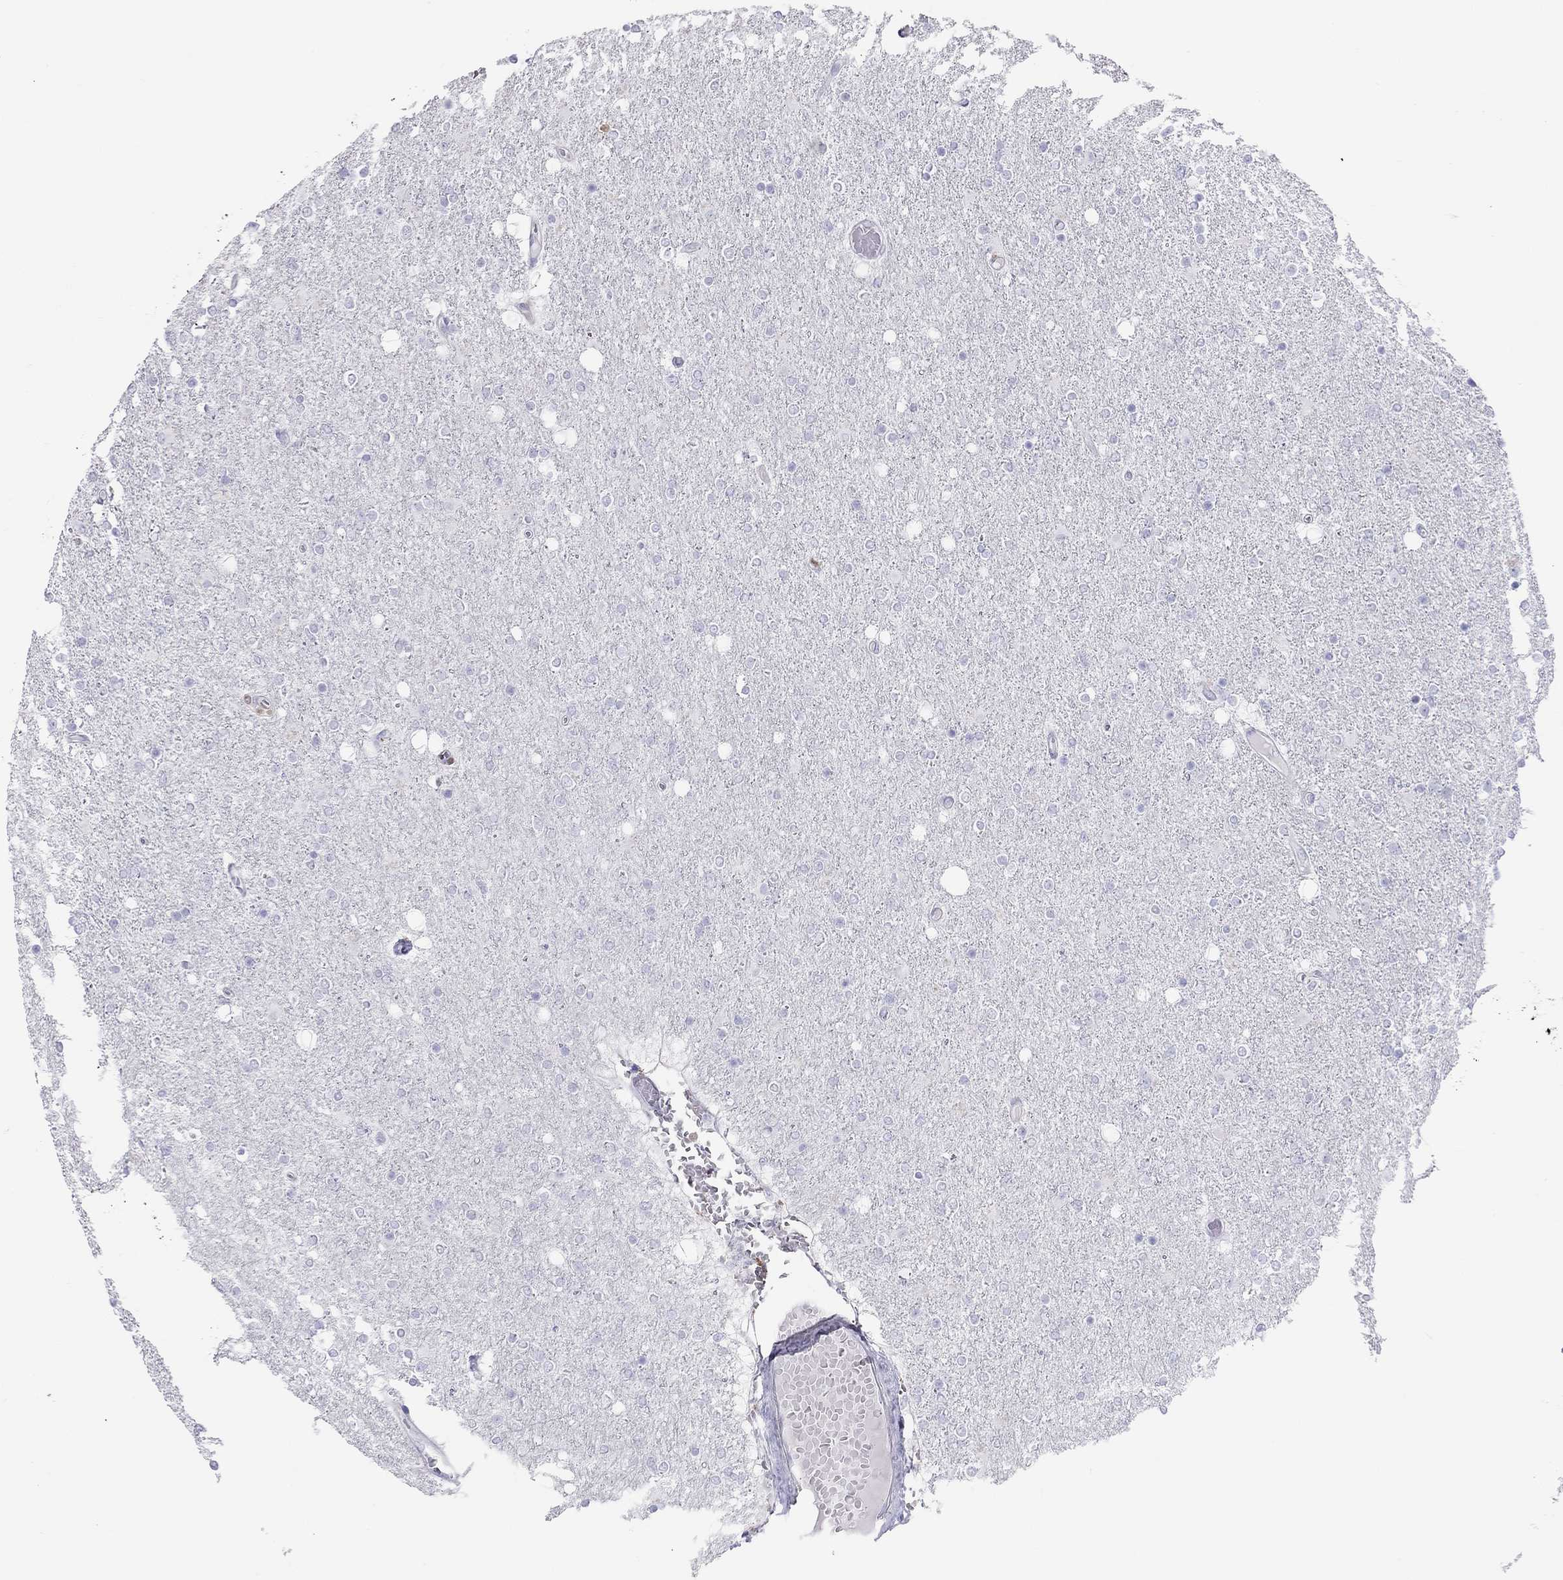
{"staining": {"intensity": "negative", "quantity": "none", "location": "none"}, "tissue": "glioma", "cell_type": "Tumor cells", "image_type": "cancer", "snomed": [{"axis": "morphology", "description": "Glioma, malignant, High grade"}, {"axis": "topography", "description": "Cerebral cortex"}], "caption": "Tumor cells are negative for brown protein staining in glioma.", "gene": "SH2D2A", "patient": {"sex": "male", "age": 70}}